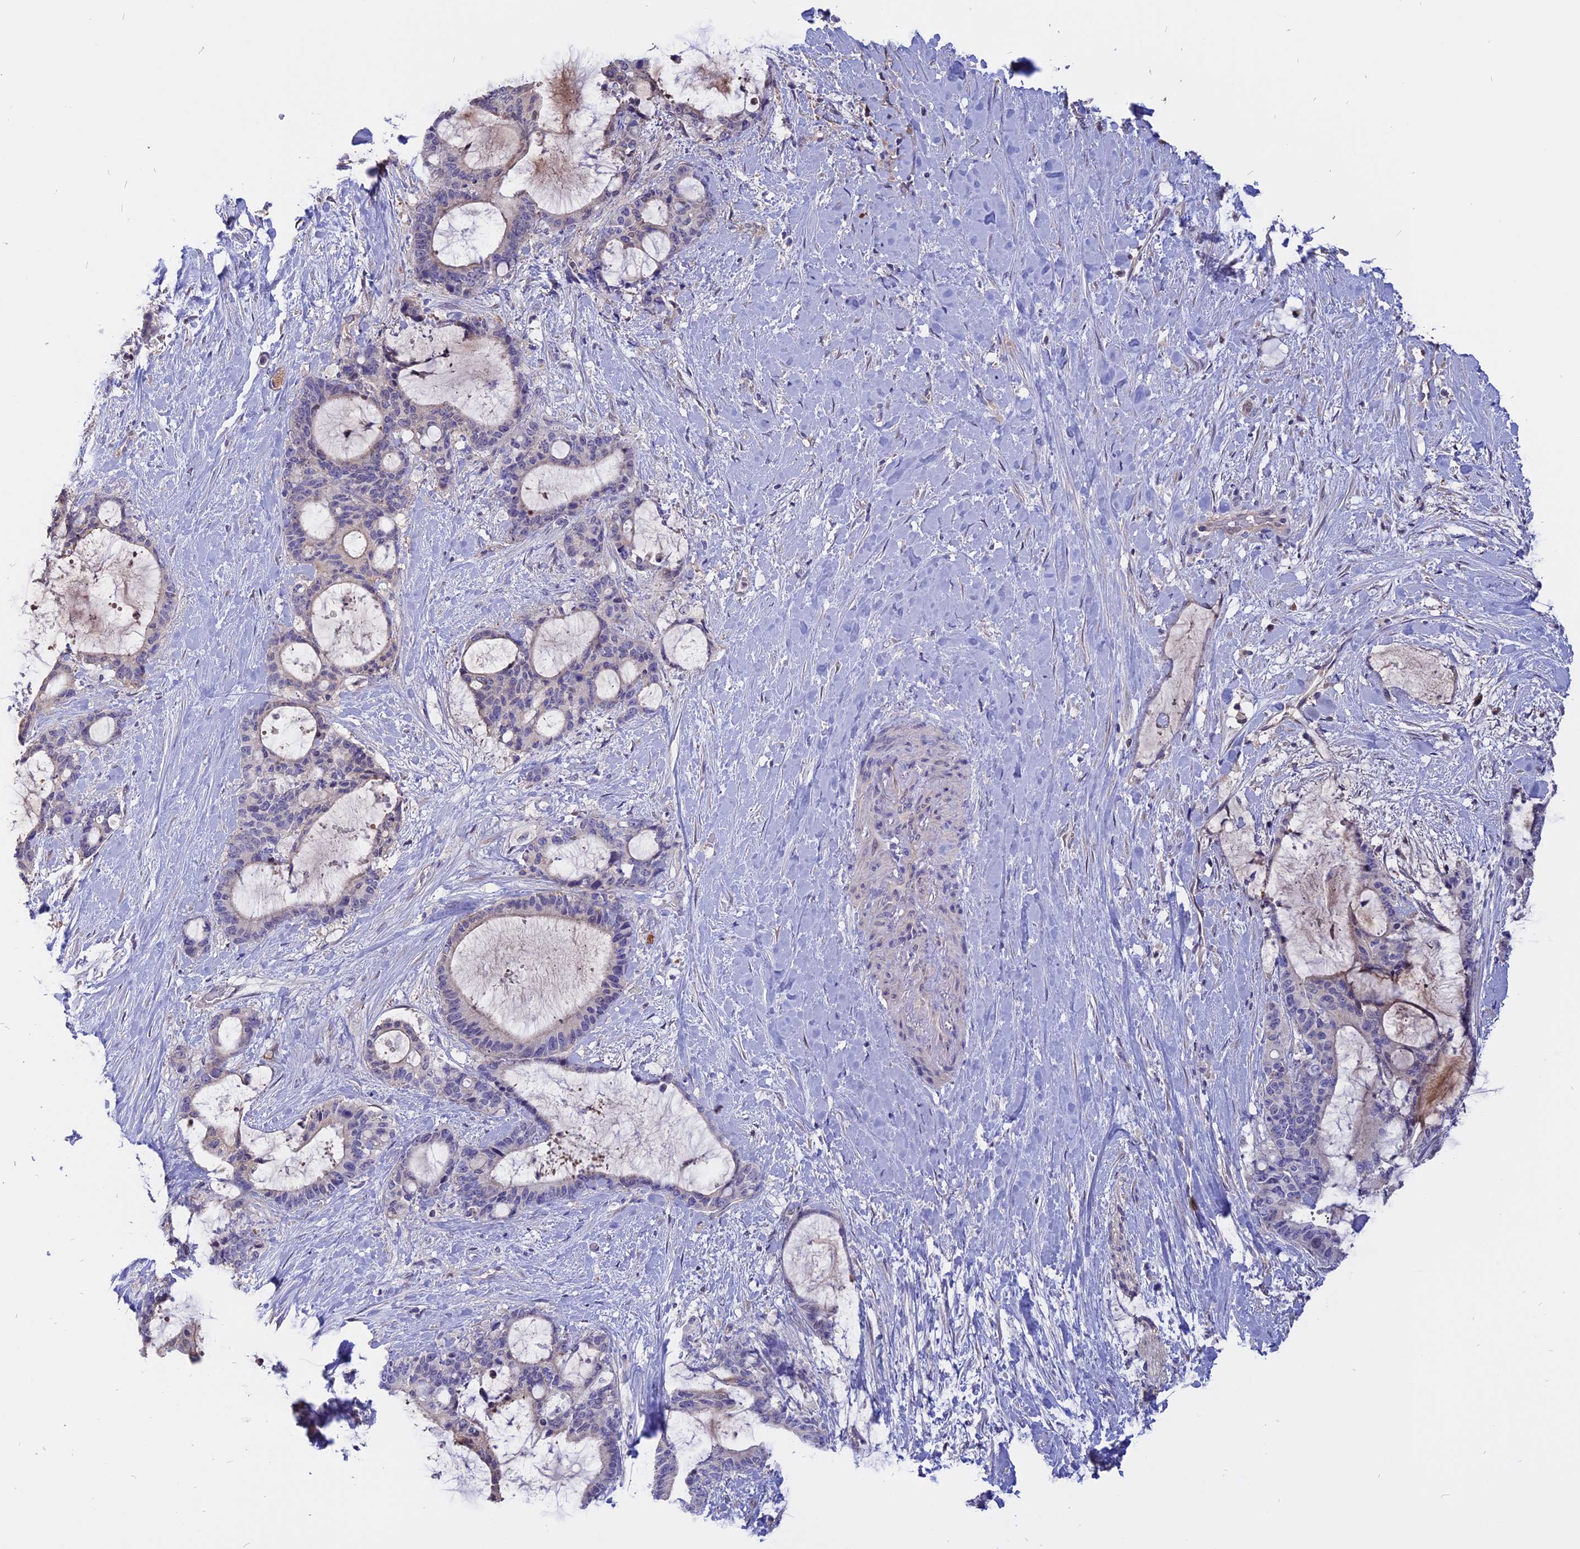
{"staining": {"intensity": "negative", "quantity": "none", "location": "none"}, "tissue": "liver cancer", "cell_type": "Tumor cells", "image_type": "cancer", "snomed": [{"axis": "morphology", "description": "Normal tissue, NOS"}, {"axis": "morphology", "description": "Cholangiocarcinoma"}, {"axis": "topography", "description": "Liver"}, {"axis": "topography", "description": "Peripheral nerve tissue"}], "caption": "Tumor cells show no significant positivity in cholangiocarcinoma (liver).", "gene": "CARMIL2", "patient": {"sex": "female", "age": 73}}